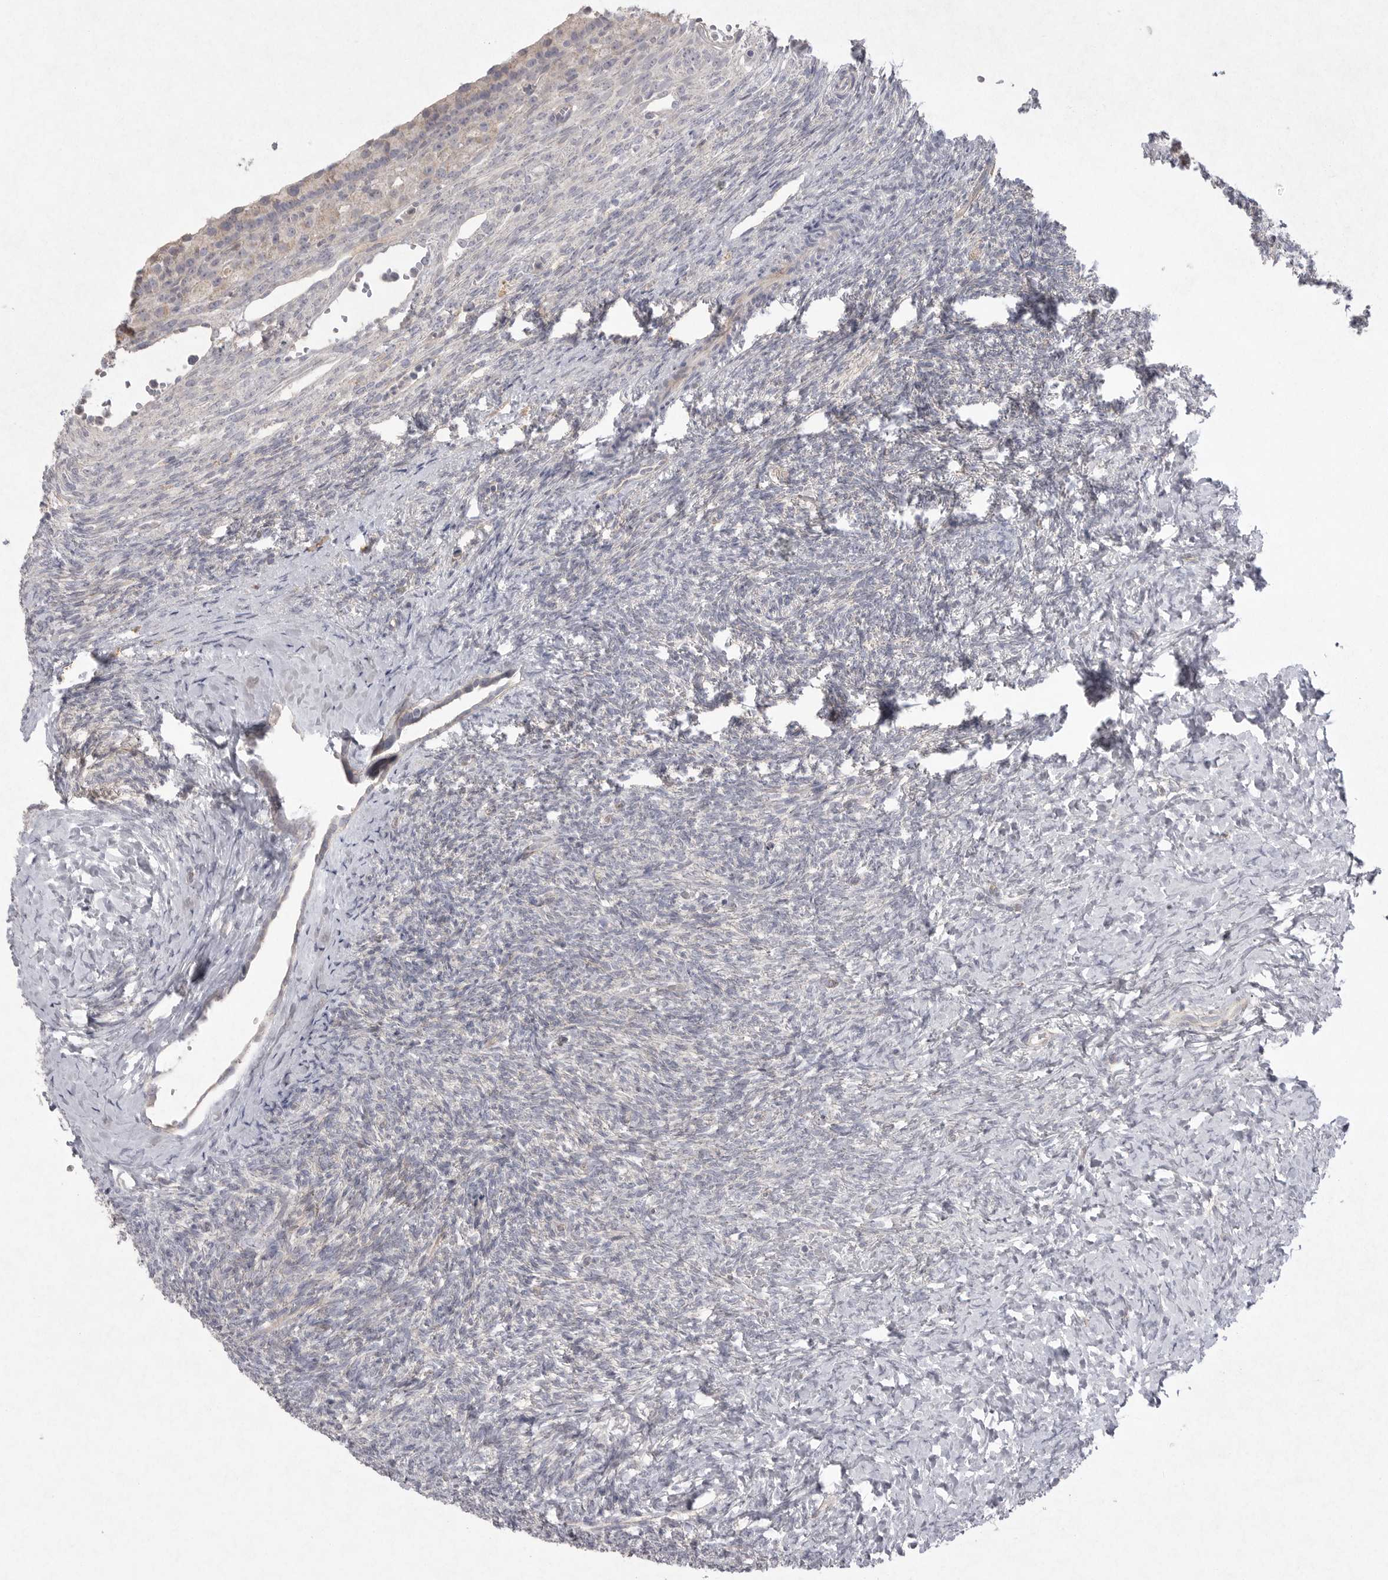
{"staining": {"intensity": "negative", "quantity": "none", "location": "none"}, "tissue": "ovary", "cell_type": "Follicle cells", "image_type": "normal", "snomed": [{"axis": "morphology", "description": "Normal tissue, NOS"}, {"axis": "topography", "description": "Ovary"}], "caption": "Ovary stained for a protein using immunohistochemistry displays no staining follicle cells.", "gene": "VANGL2", "patient": {"sex": "female", "age": 41}}